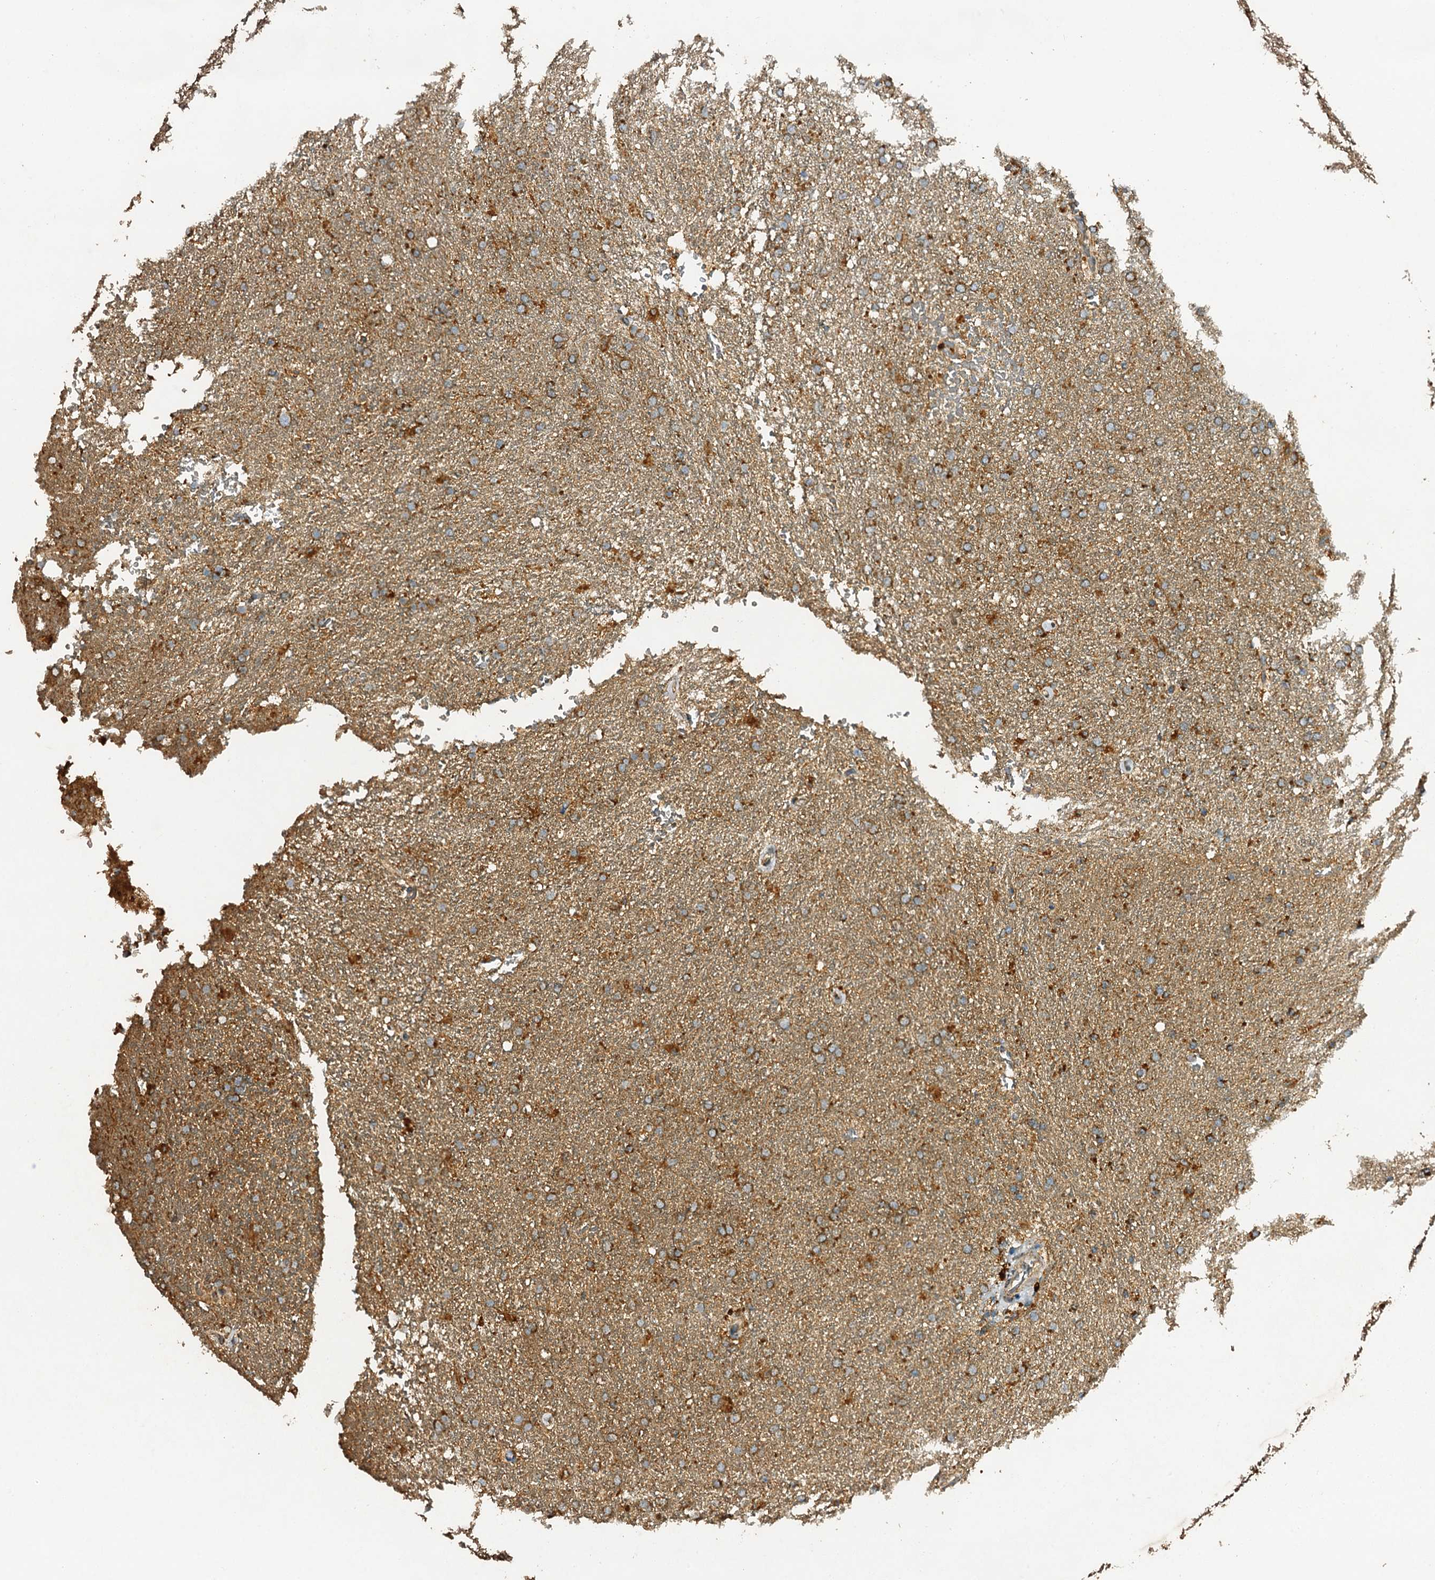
{"staining": {"intensity": "moderate", "quantity": ">75%", "location": "cytoplasmic/membranous"}, "tissue": "glioma", "cell_type": "Tumor cells", "image_type": "cancer", "snomed": [{"axis": "morphology", "description": "Glioma, malignant, High grade"}, {"axis": "topography", "description": "Brain"}], "caption": "Immunohistochemistry (IHC) of human malignant high-grade glioma shows medium levels of moderate cytoplasmic/membranous expression in about >75% of tumor cells.", "gene": "NDUFA13", "patient": {"sex": "male", "age": 72}}